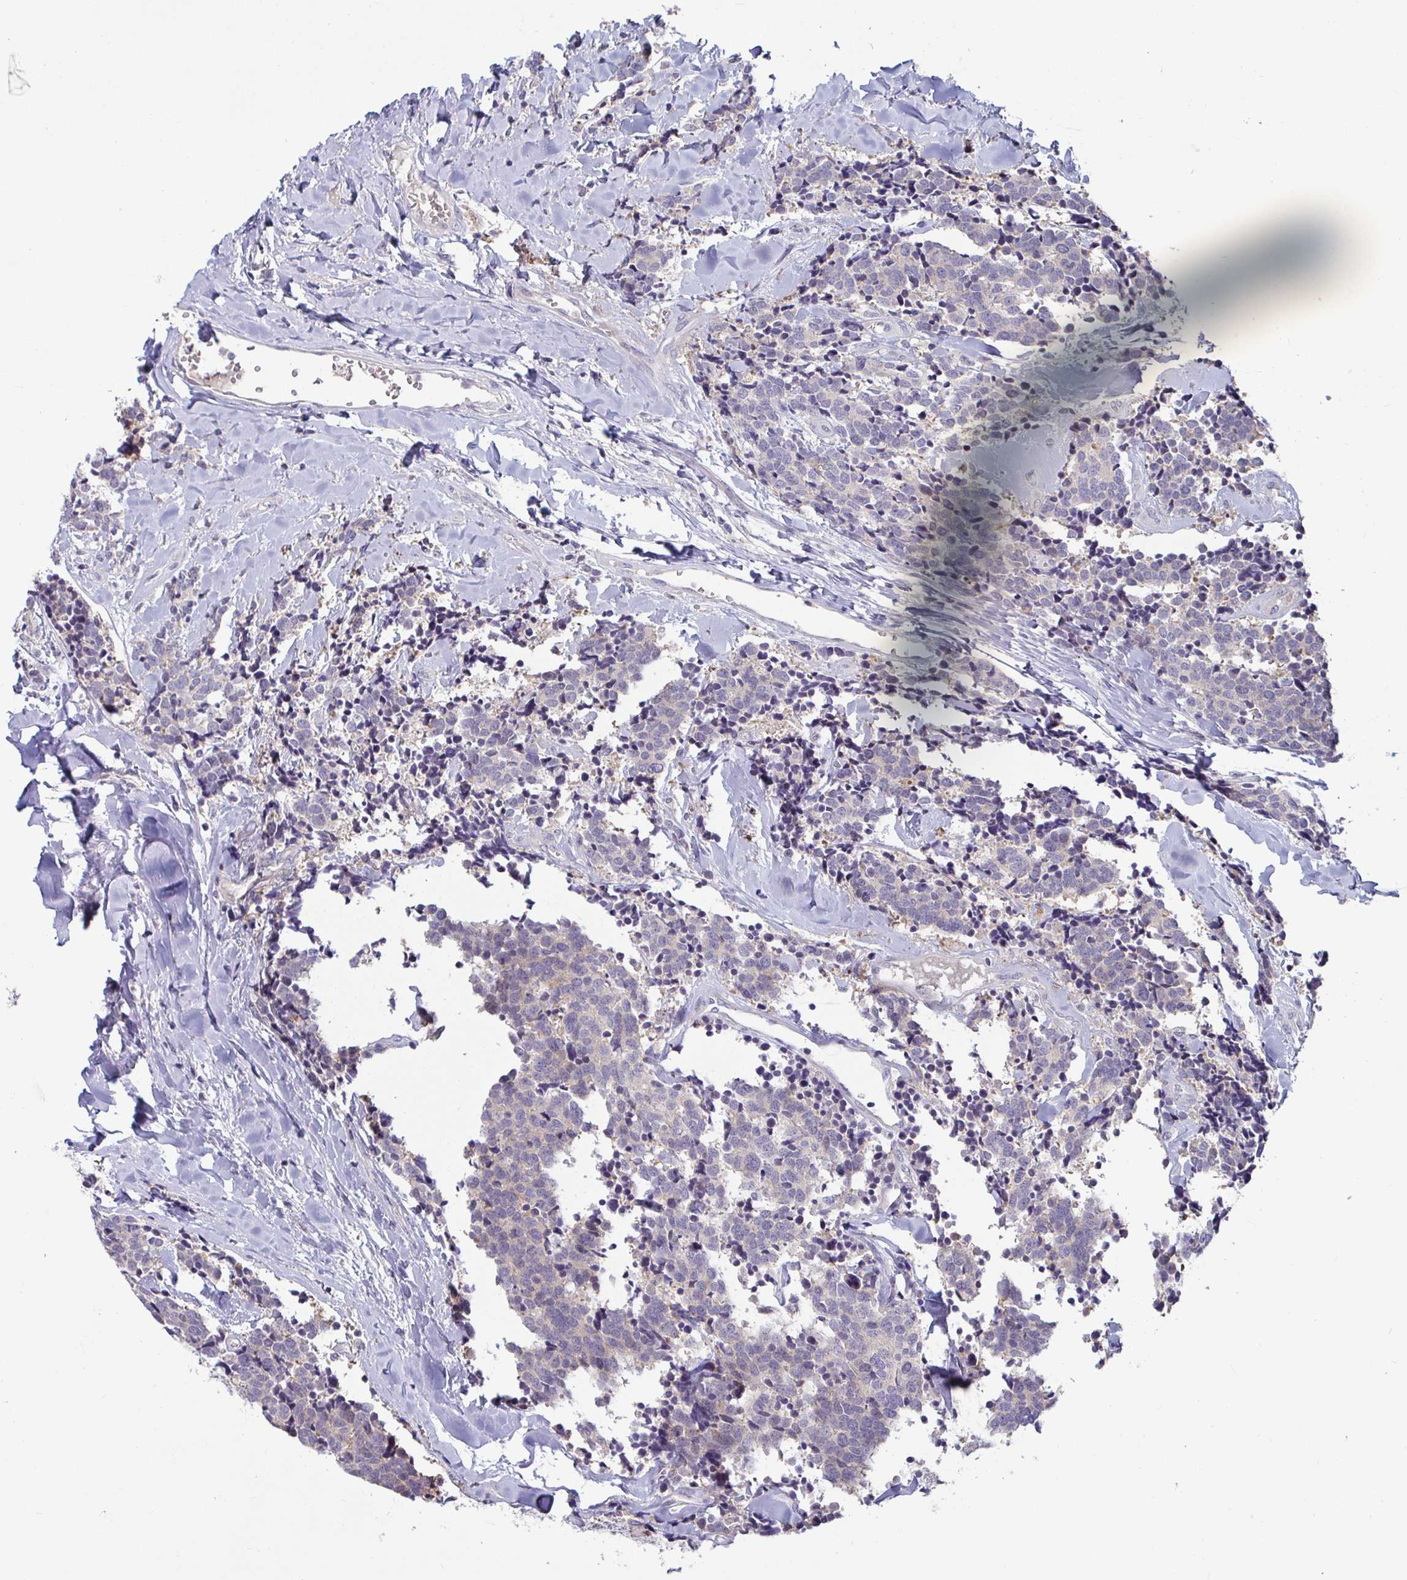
{"staining": {"intensity": "negative", "quantity": "none", "location": "none"}, "tissue": "carcinoid", "cell_type": "Tumor cells", "image_type": "cancer", "snomed": [{"axis": "morphology", "description": "Carcinoid, malignant, NOS"}, {"axis": "topography", "description": "Skin"}], "caption": "Protein analysis of carcinoid (malignant) shows no significant positivity in tumor cells.", "gene": "GSTM1", "patient": {"sex": "female", "age": 79}}